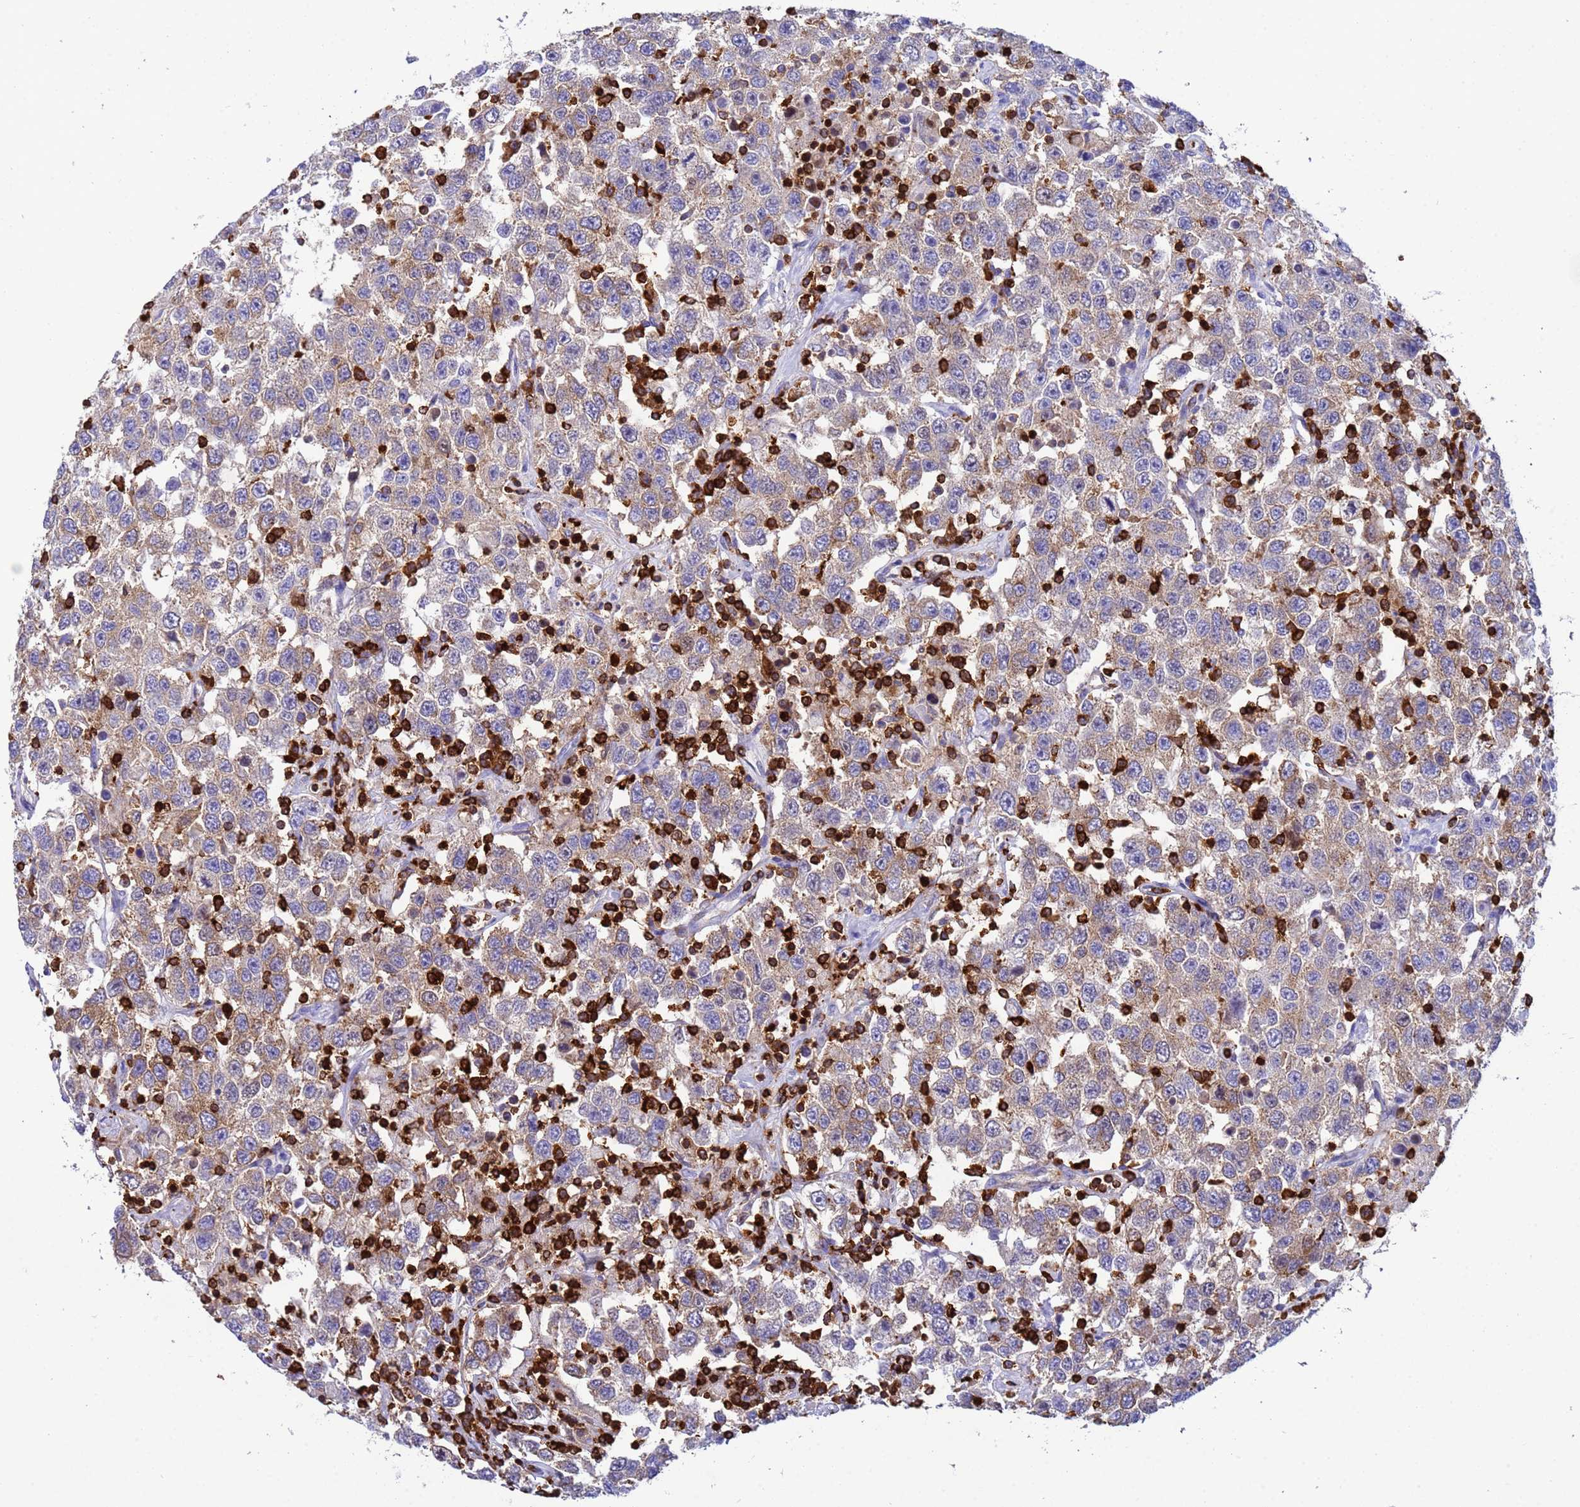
{"staining": {"intensity": "weak", "quantity": "25%-75%", "location": "cytoplasmic/membranous"}, "tissue": "testis cancer", "cell_type": "Tumor cells", "image_type": "cancer", "snomed": [{"axis": "morphology", "description": "Seminoma, NOS"}, {"axis": "topography", "description": "Testis"}], "caption": "Immunohistochemistry histopathology image of human seminoma (testis) stained for a protein (brown), which displays low levels of weak cytoplasmic/membranous staining in approximately 25%-75% of tumor cells.", "gene": "EZR", "patient": {"sex": "male", "age": 41}}